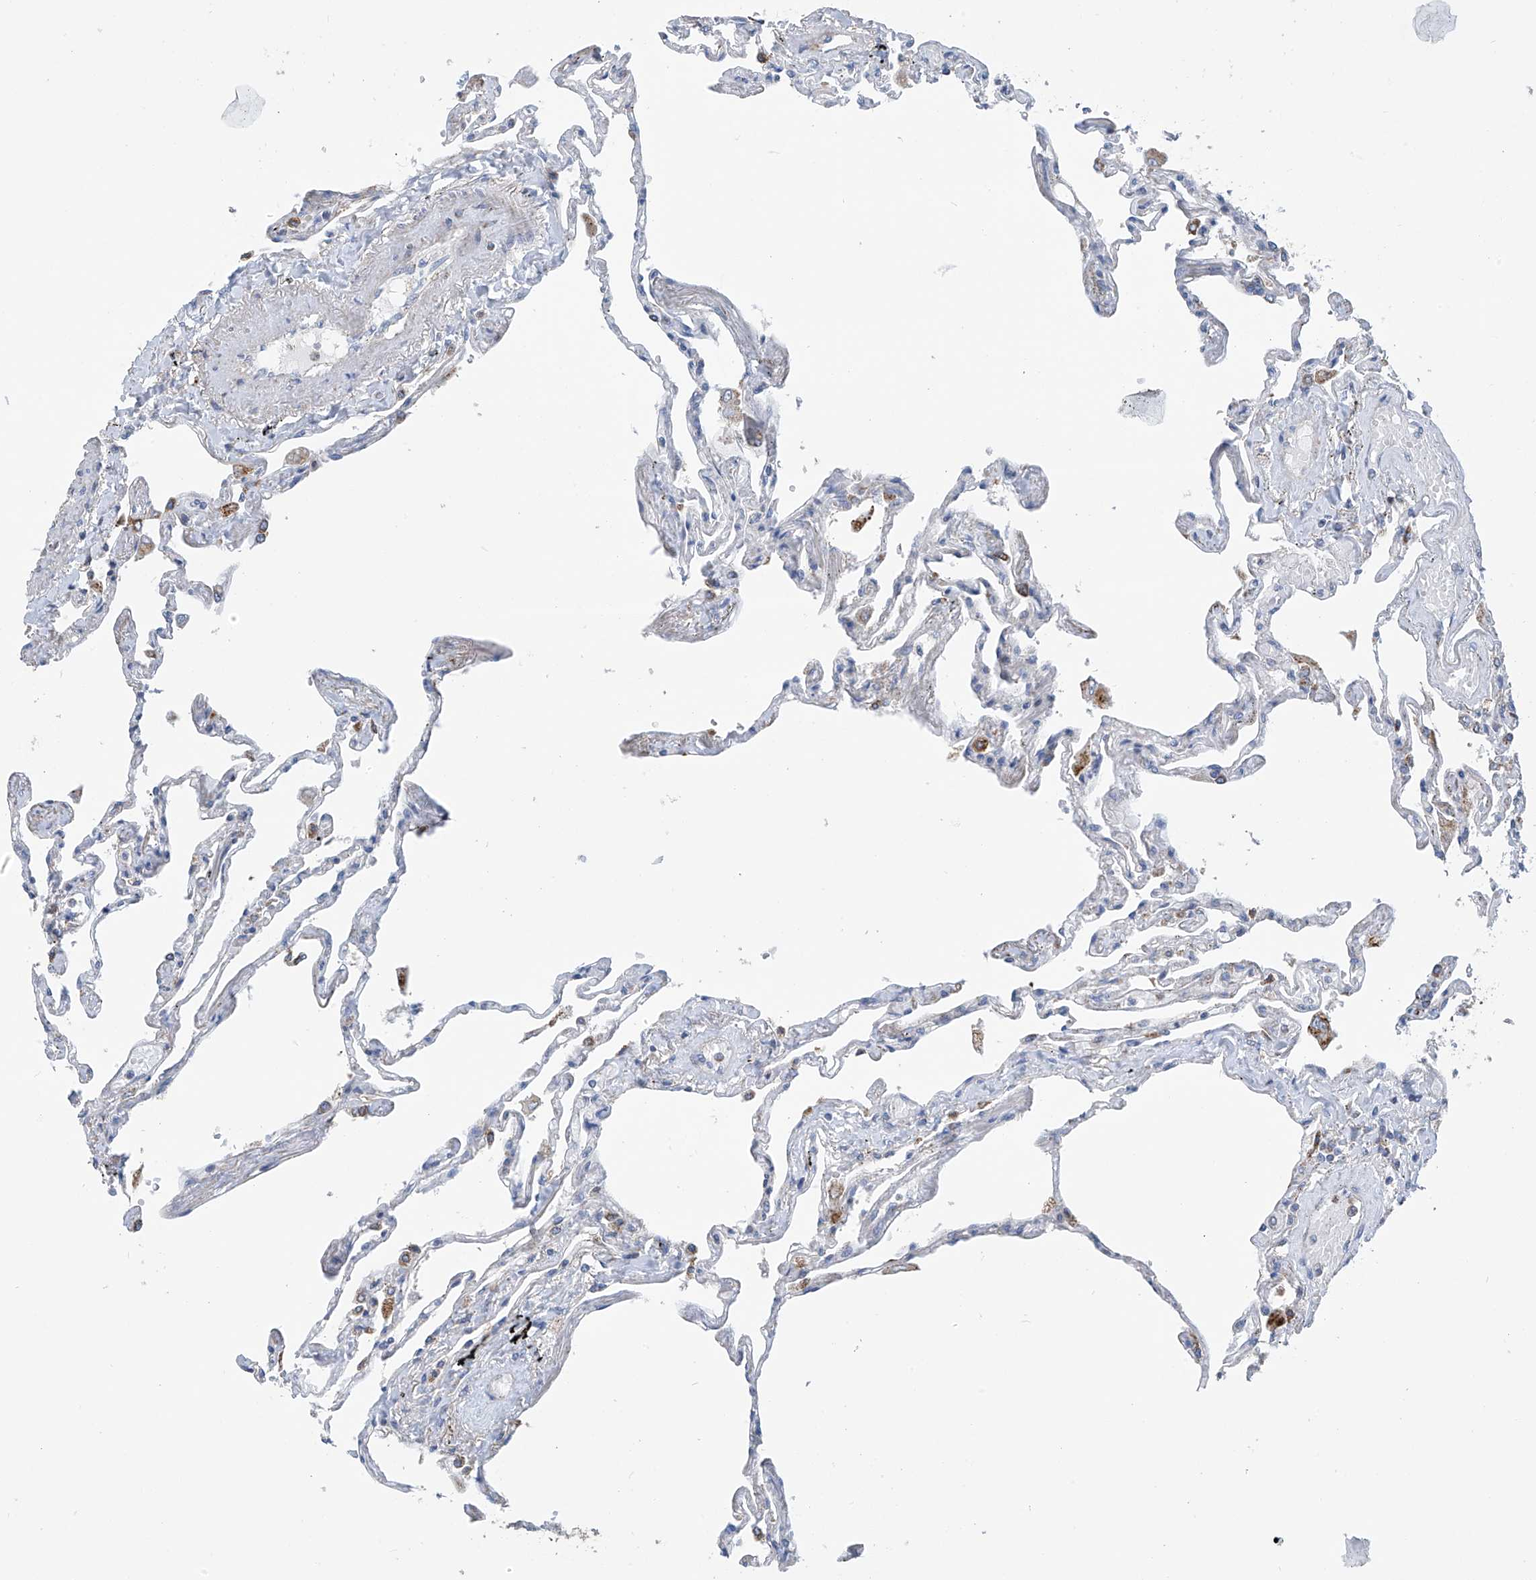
{"staining": {"intensity": "negative", "quantity": "none", "location": "none"}, "tissue": "lung", "cell_type": "Alveolar cells", "image_type": "normal", "snomed": [{"axis": "morphology", "description": "Normal tissue, NOS"}, {"axis": "topography", "description": "Lung"}], "caption": "The image reveals no staining of alveolar cells in unremarkable lung.", "gene": "SYN3", "patient": {"sex": "female", "age": 67}}